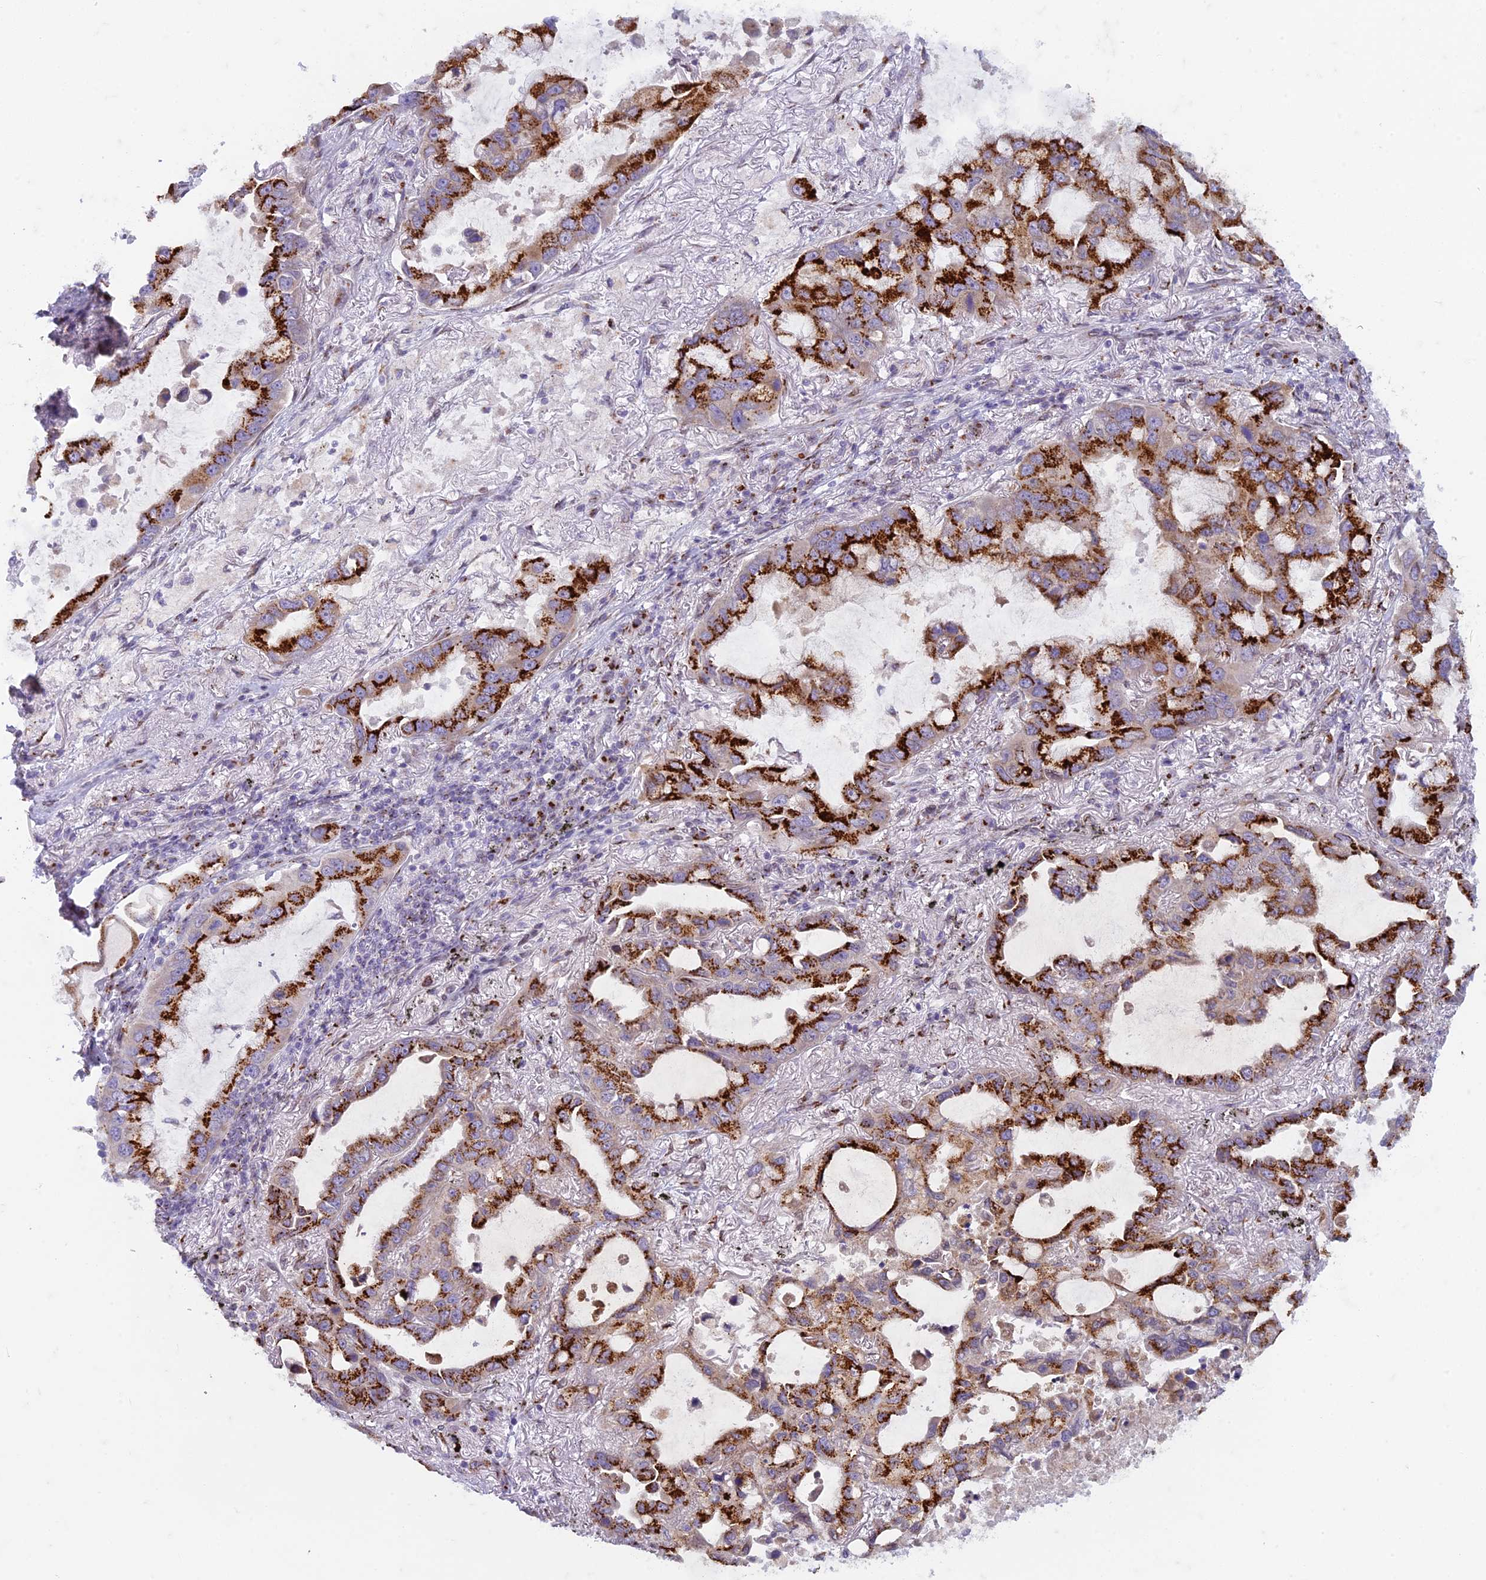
{"staining": {"intensity": "strong", "quantity": ">75%", "location": "cytoplasmic/membranous"}, "tissue": "lung cancer", "cell_type": "Tumor cells", "image_type": "cancer", "snomed": [{"axis": "morphology", "description": "Adenocarcinoma, NOS"}, {"axis": "topography", "description": "Lung"}], "caption": "Immunohistochemical staining of human adenocarcinoma (lung) demonstrates high levels of strong cytoplasmic/membranous expression in approximately >75% of tumor cells.", "gene": "FAM3C", "patient": {"sex": "male", "age": 64}}